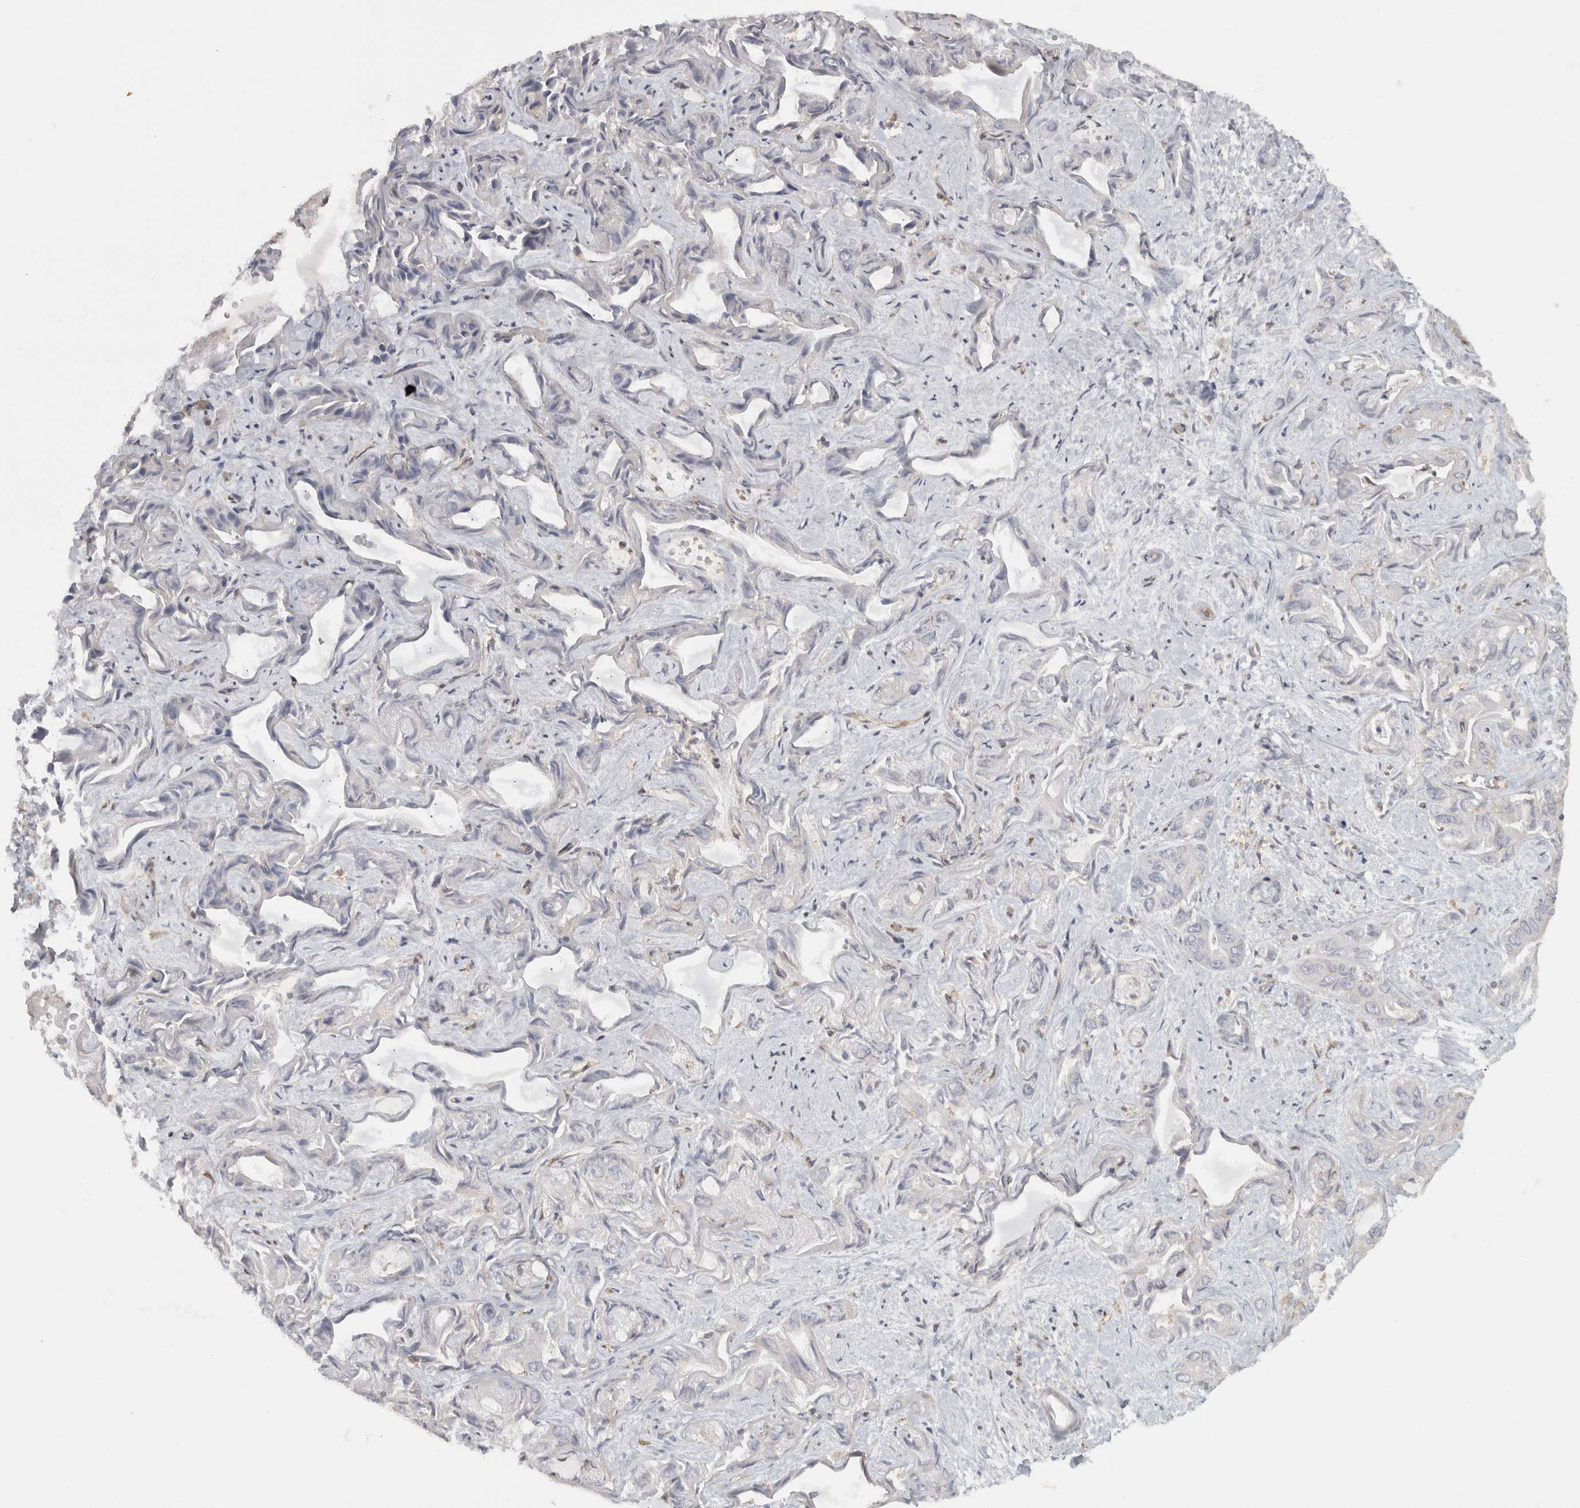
{"staining": {"intensity": "negative", "quantity": "none", "location": "none"}, "tissue": "liver cancer", "cell_type": "Tumor cells", "image_type": "cancer", "snomed": [{"axis": "morphology", "description": "Cholangiocarcinoma"}, {"axis": "topography", "description": "Liver"}], "caption": "Immunohistochemistry micrograph of neoplastic tissue: human cholangiocarcinoma (liver) stained with DAB demonstrates no significant protein positivity in tumor cells.", "gene": "HLA-E", "patient": {"sex": "female", "age": 52}}